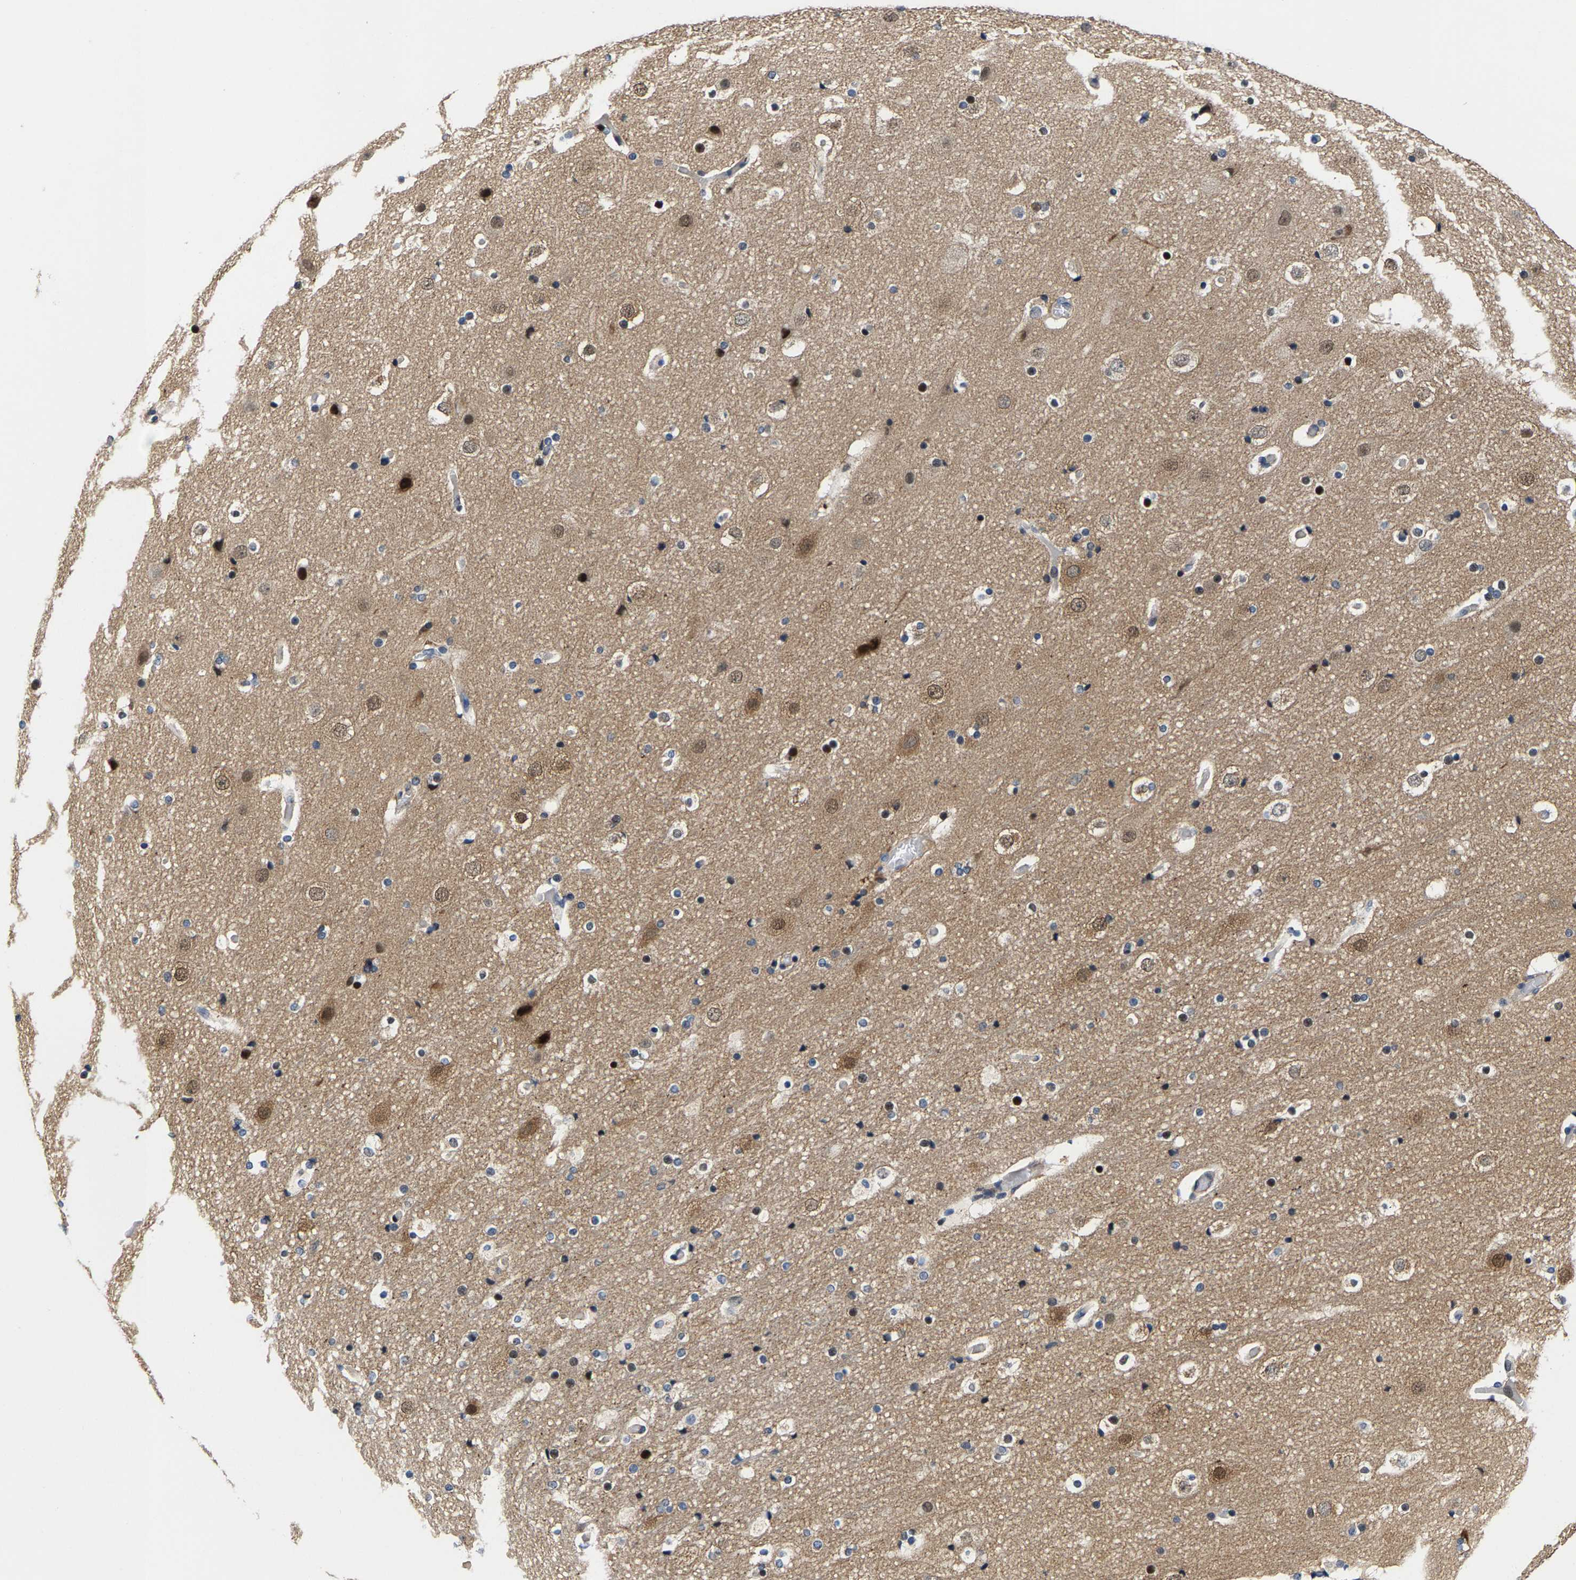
{"staining": {"intensity": "negative", "quantity": "none", "location": "none"}, "tissue": "cerebral cortex", "cell_type": "Endothelial cells", "image_type": "normal", "snomed": [{"axis": "morphology", "description": "Normal tissue, NOS"}, {"axis": "topography", "description": "Cerebral cortex"}], "caption": "The image displays no staining of endothelial cells in normal cerebral cortex.", "gene": "GTPBP10", "patient": {"sex": "male", "age": 57}}